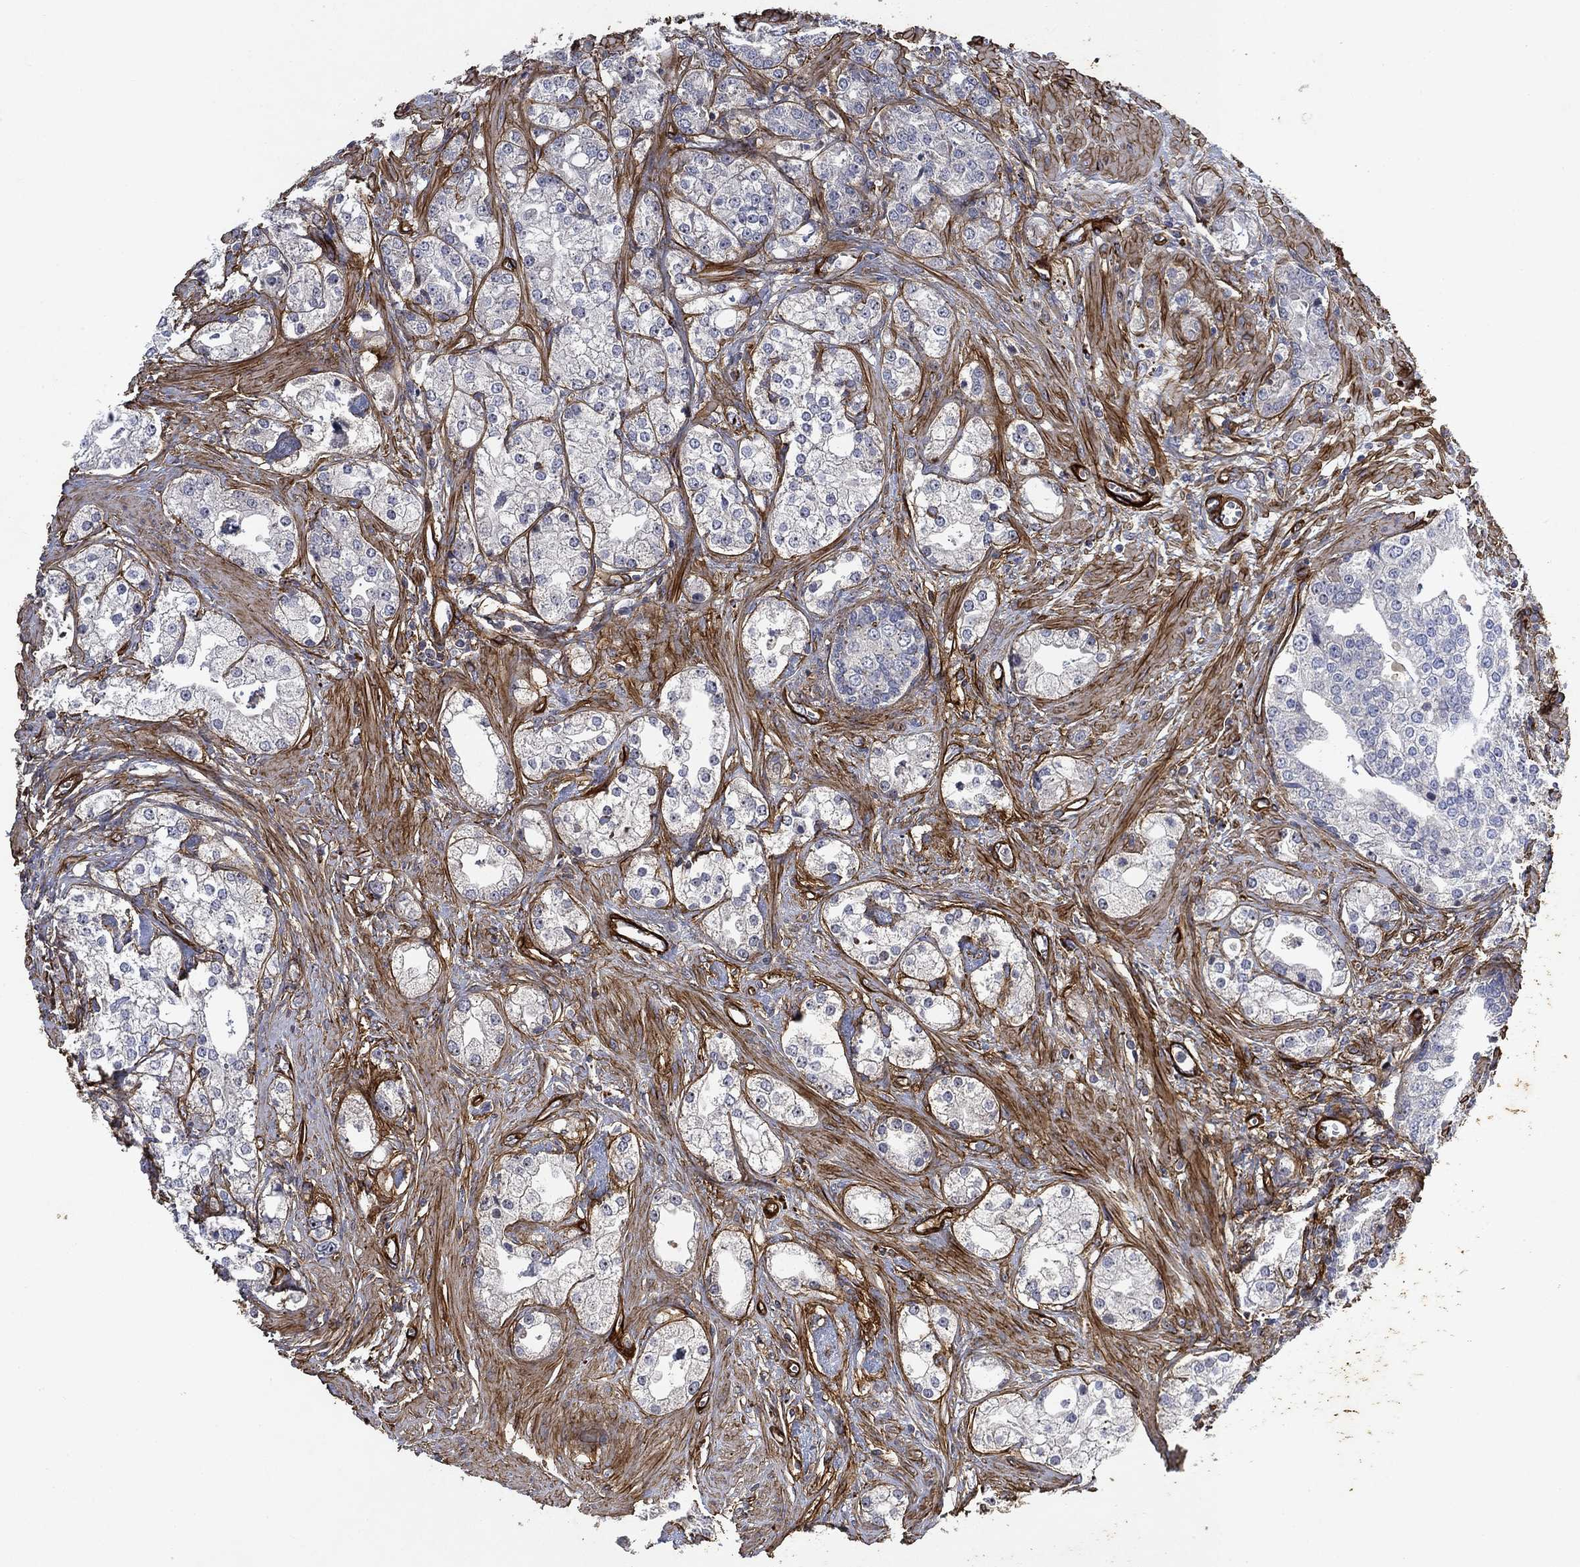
{"staining": {"intensity": "negative", "quantity": "none", "location": "none"}, "tissue": "prostate cancer", "cell_type": "Tumor cells", "image_type": "cancer", "snomed": [{"axis": "morphology", "description": "Adenocarcinoma, NOS"}, {"axis": "topography", "description": "Prostate and seminal vesicle, NOS"}, {"axis": "topography", "description": "Prostate"}], "caption": "Immunohistochemical staining of human adenocarcinoma (prostate) reveals no significant positivity in tumor cells.", "gene": "COL4A2", "patient": {"sex": "male", "age": 62}}